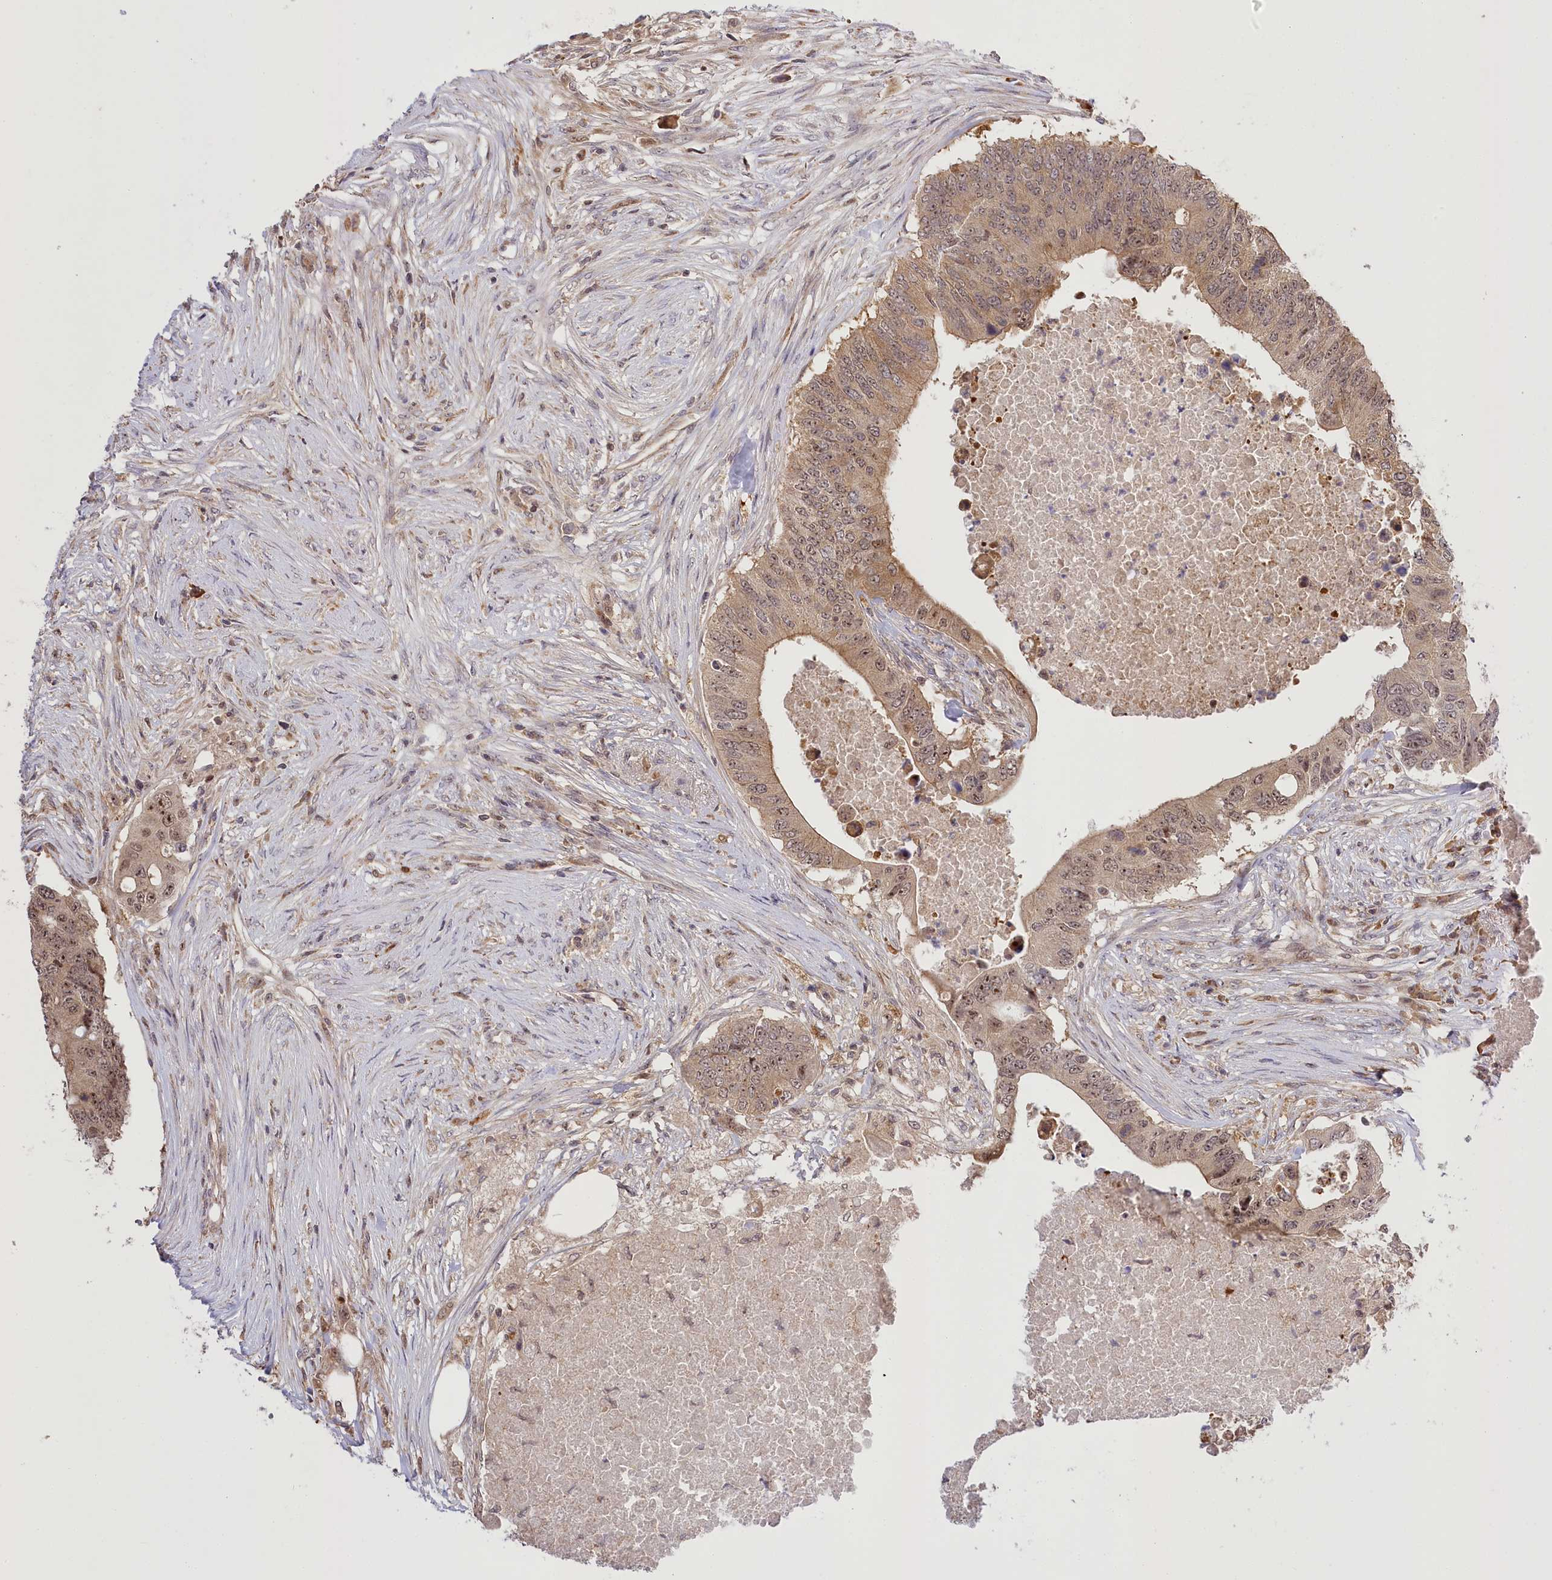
{"staining": {"intensity": "moderate", "quantity": ">75%", "location": "cytoplasmic/membranous,nuclear"}, "tissue": "colorectal cancer", "cell_type": "Tumor cells", "image_type": "cancer", "snomed": [{"axis": "morphology", "description": "Adenocarcinoma, NOS"}, {"axis": "topography", "description": "Colon"}], "caption": "High-power microscopy captured an immunohistochemistry (IHC) photomicrograph of colorectal adenocarcinoma, revealing moderate cytoplasmic/membranous and nuclear expression in about >75% of tumor cells.", "gene": "SERGEF", "patient": {"sex": "male", "age": 71}}